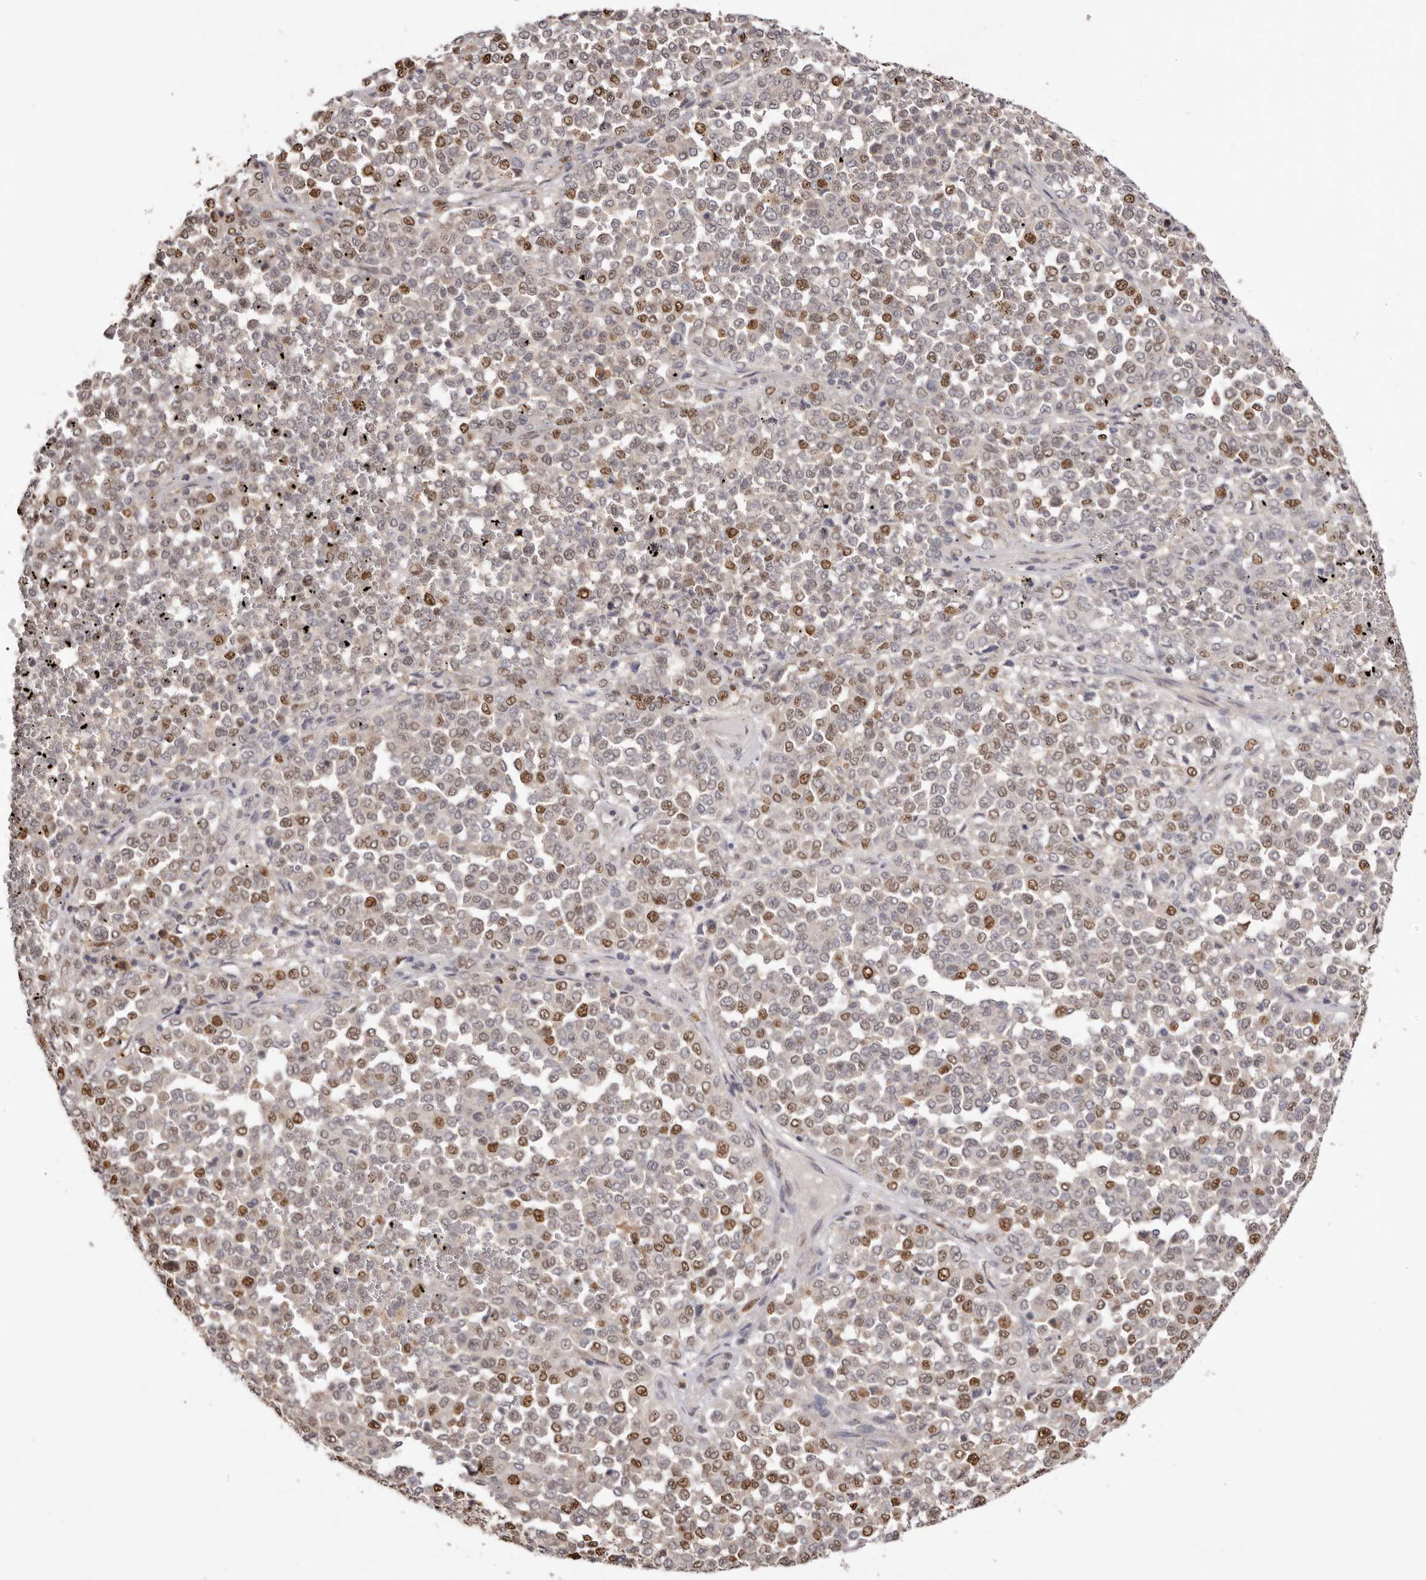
{"staining": {"intensity": "moderate", "quantity": "25%-75%", "location": "nuclear"}, "tissue": "melanoma", "cell_type": "Tumor cells", "image_type": "cancer", "snomed": [{"axis": "morphology", "description": "Malignant melanoma, Metastatic site"}, {"axis": "topography", "description": "Pancreas"}], "caption": "The immunohistochemical stain labels moderate nuclear positivity in tumor cells of melanoma tissue. The protein is shown in brown color, while the nuclei are stained blue.", "gene": "NOTCH1", "patient": {"sex": "female", "age": 30}}